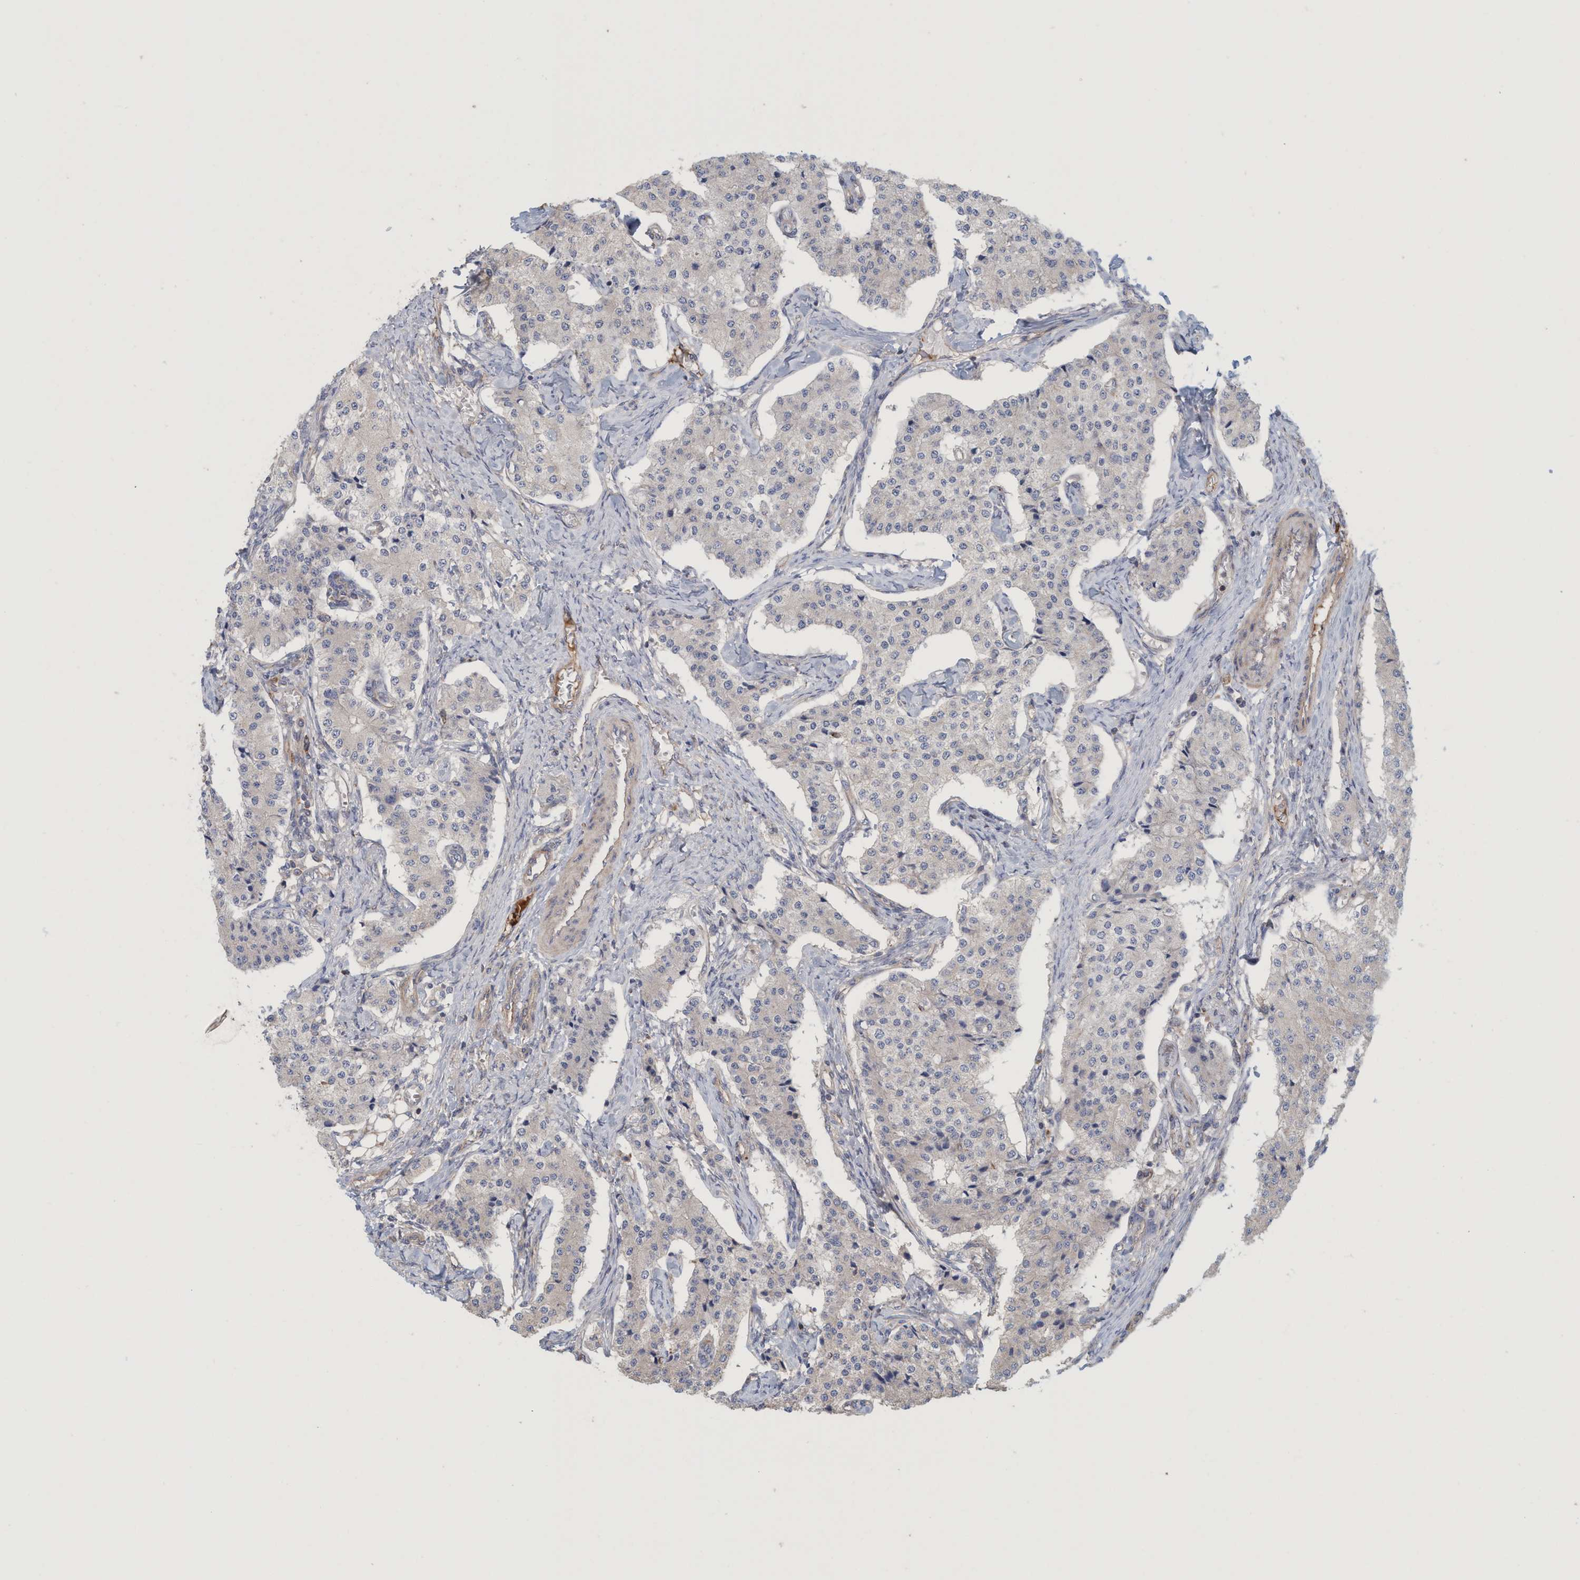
{"staining": {"intensity": "negative", "quantity": "none", "location": "none"}, "tissue": "carcinoid", "cell_type": "Tumor cells", "image_type": "cancer", "snomed": [{"axis": "morphology", "description": "Carcinoid, malignant, NOS"}, {"axis": "topography", "description": "Colon"}], "caption": "Immunohistochemical staining of malignant carcinoid exhibits no significant positivity in tumor cells.", "gene": "SPECC1", "patient": {"sex": "female", "age": 52}}